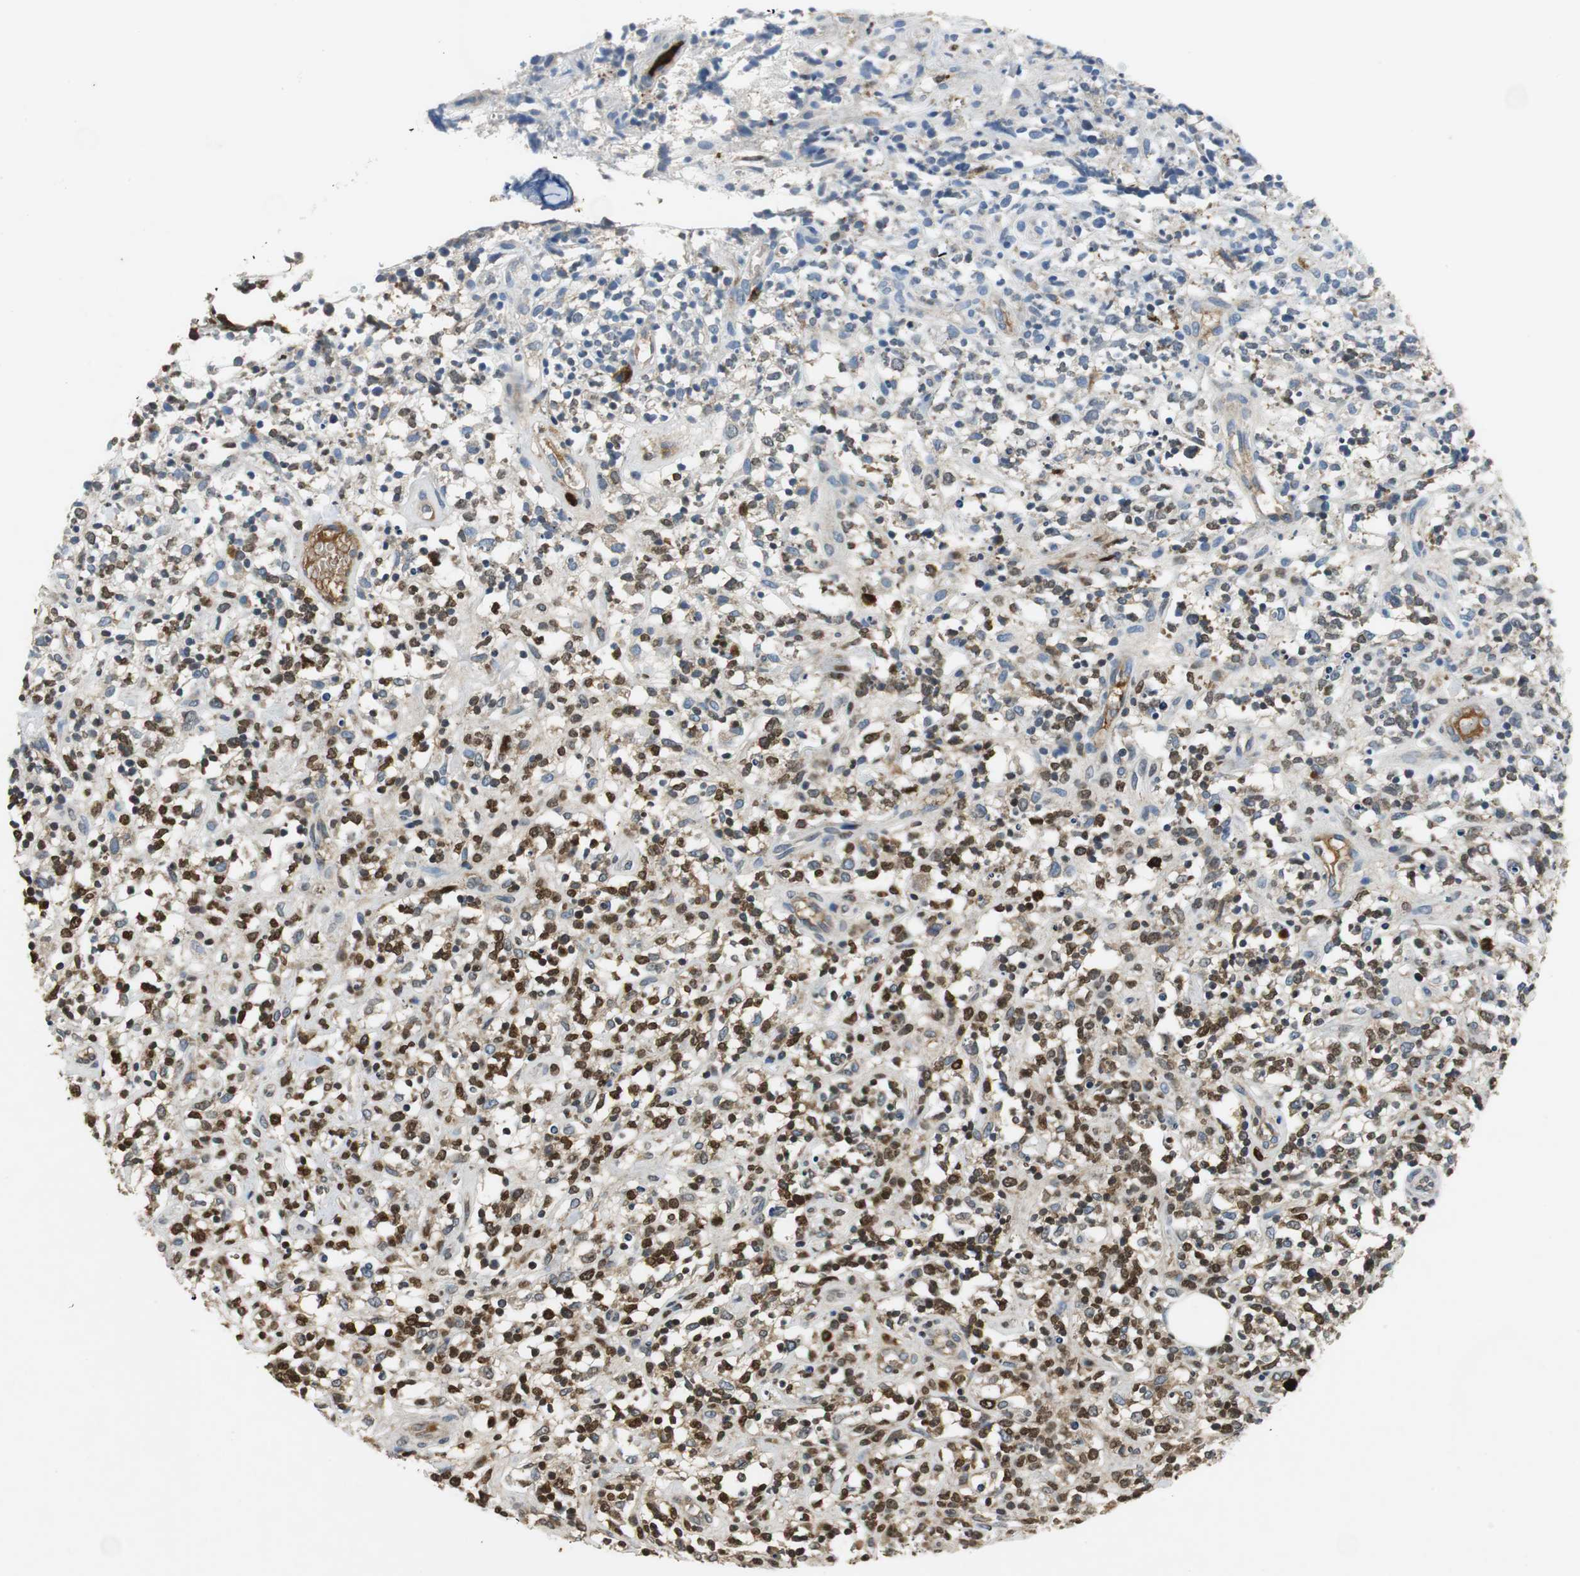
{"staining": {"intensity": "moderate", "quantity": "25%-75%", "location": "nuclear"}, "tissue": "lymphoma", "cell_type": "Tumor cells", "image_type": "cancer", "snomed": [{"axis": "morphology", "description": "Malignant lymphoma, non-Hodgkin's type, High grade"}, {"axis": "topography", "description": "Lymph node"}], "caption": "There is medium levels of moderate nuclear expression in tumor cells of high-grade malignant lymphoma, non-Hodgkin's type, as demonstrated by immunohistochemical staining (brown color).", "gene": "ORM1", "patient": {"sex": "female", "age": 73}}